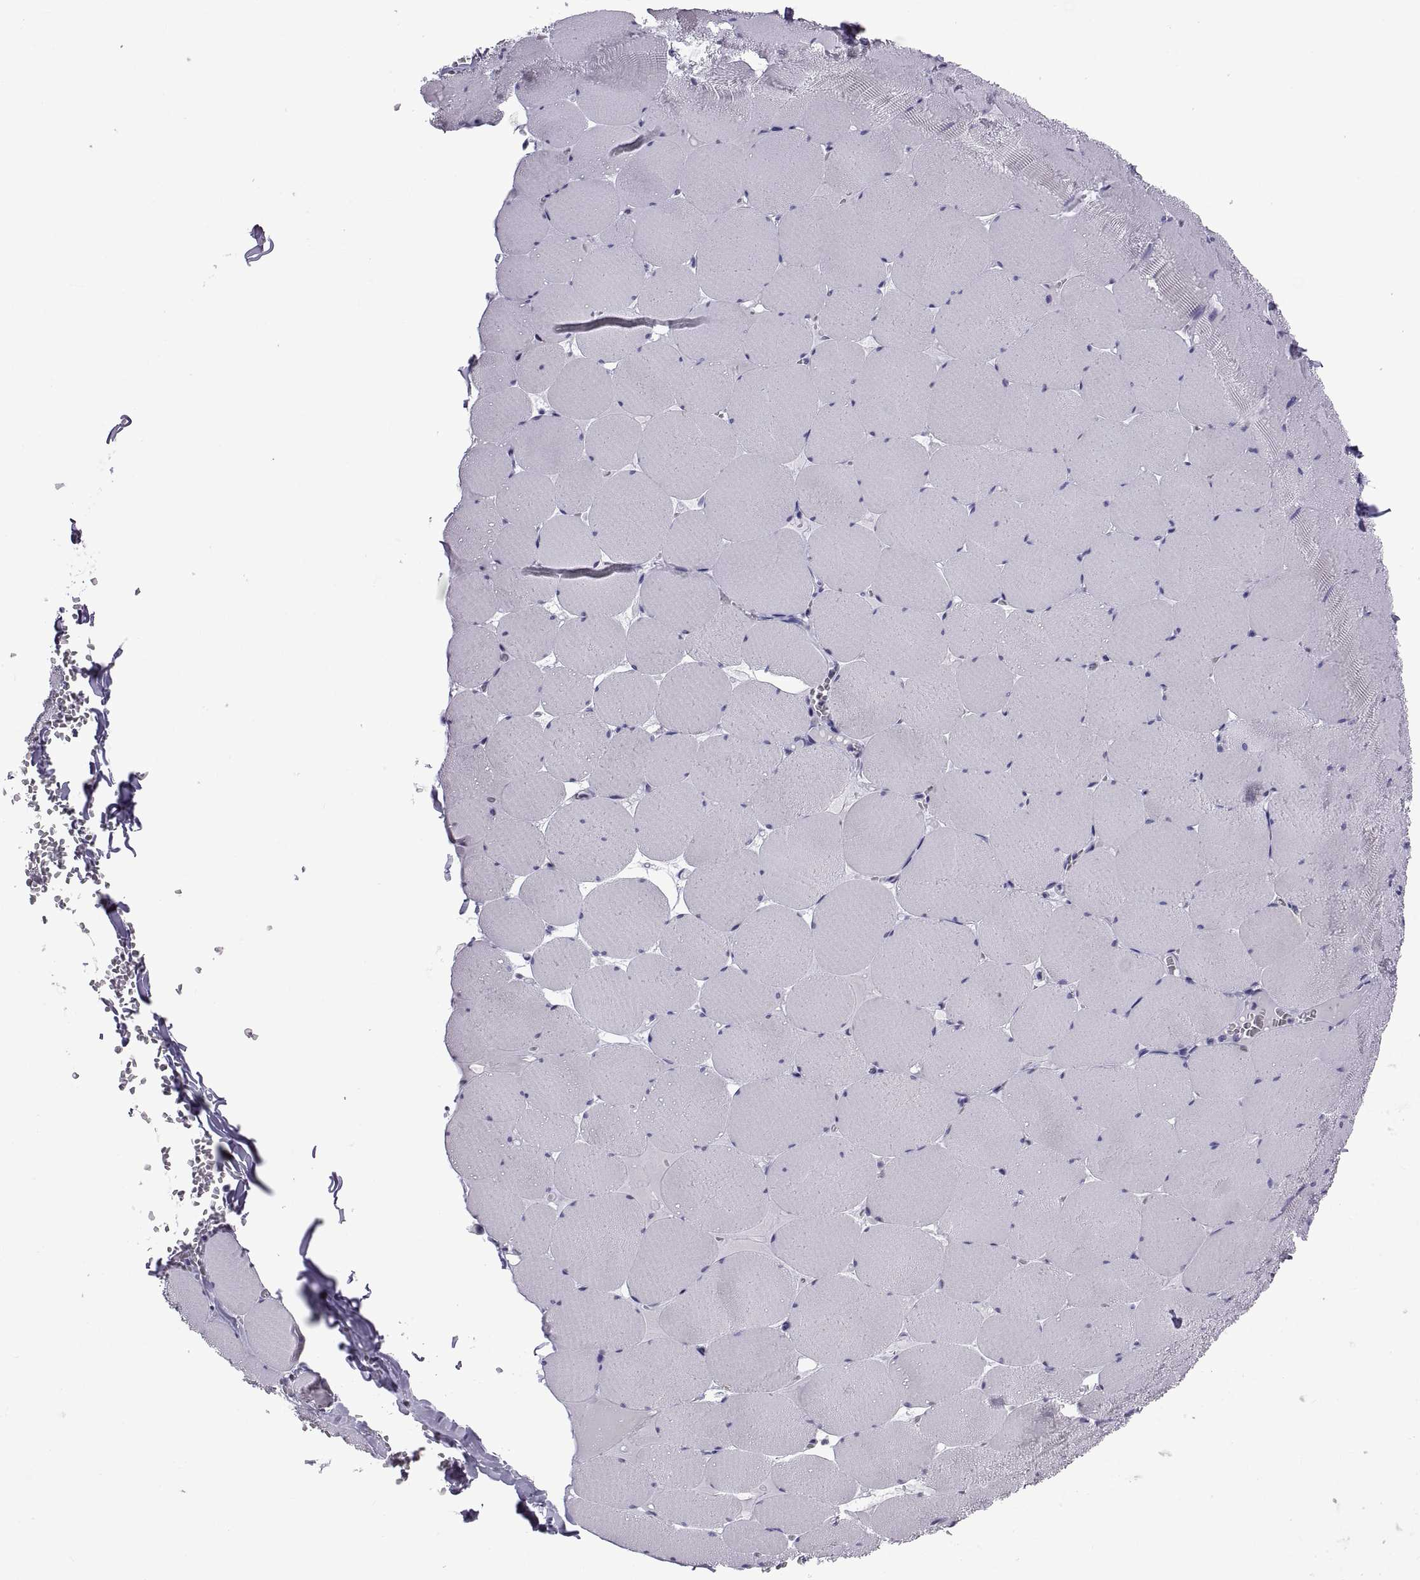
{"staining": {"intensity": "negative", "quantity": "none", "location": "none"}, "tissue": "skeletal muscle", "cell_type": "Myocytes", "image_type": "normal", "snomed": [{"axis": "morphology", "description": "Normal tissue, NOS"}, {"axis": "morphology", "description": "Malignant melanoma, Metastatic site"}, {"axis": "topography", "description": "Skeletal muscle"}], "caption": "Skeletal muscle was stained to show a protein in brown. There is no significant expression in myocytes. (Immunohistochemistry (ihc), brightfield microscopy, high magnification).", "gene": "C3orf22", "patient": {"sex": "male", "age": 50}}